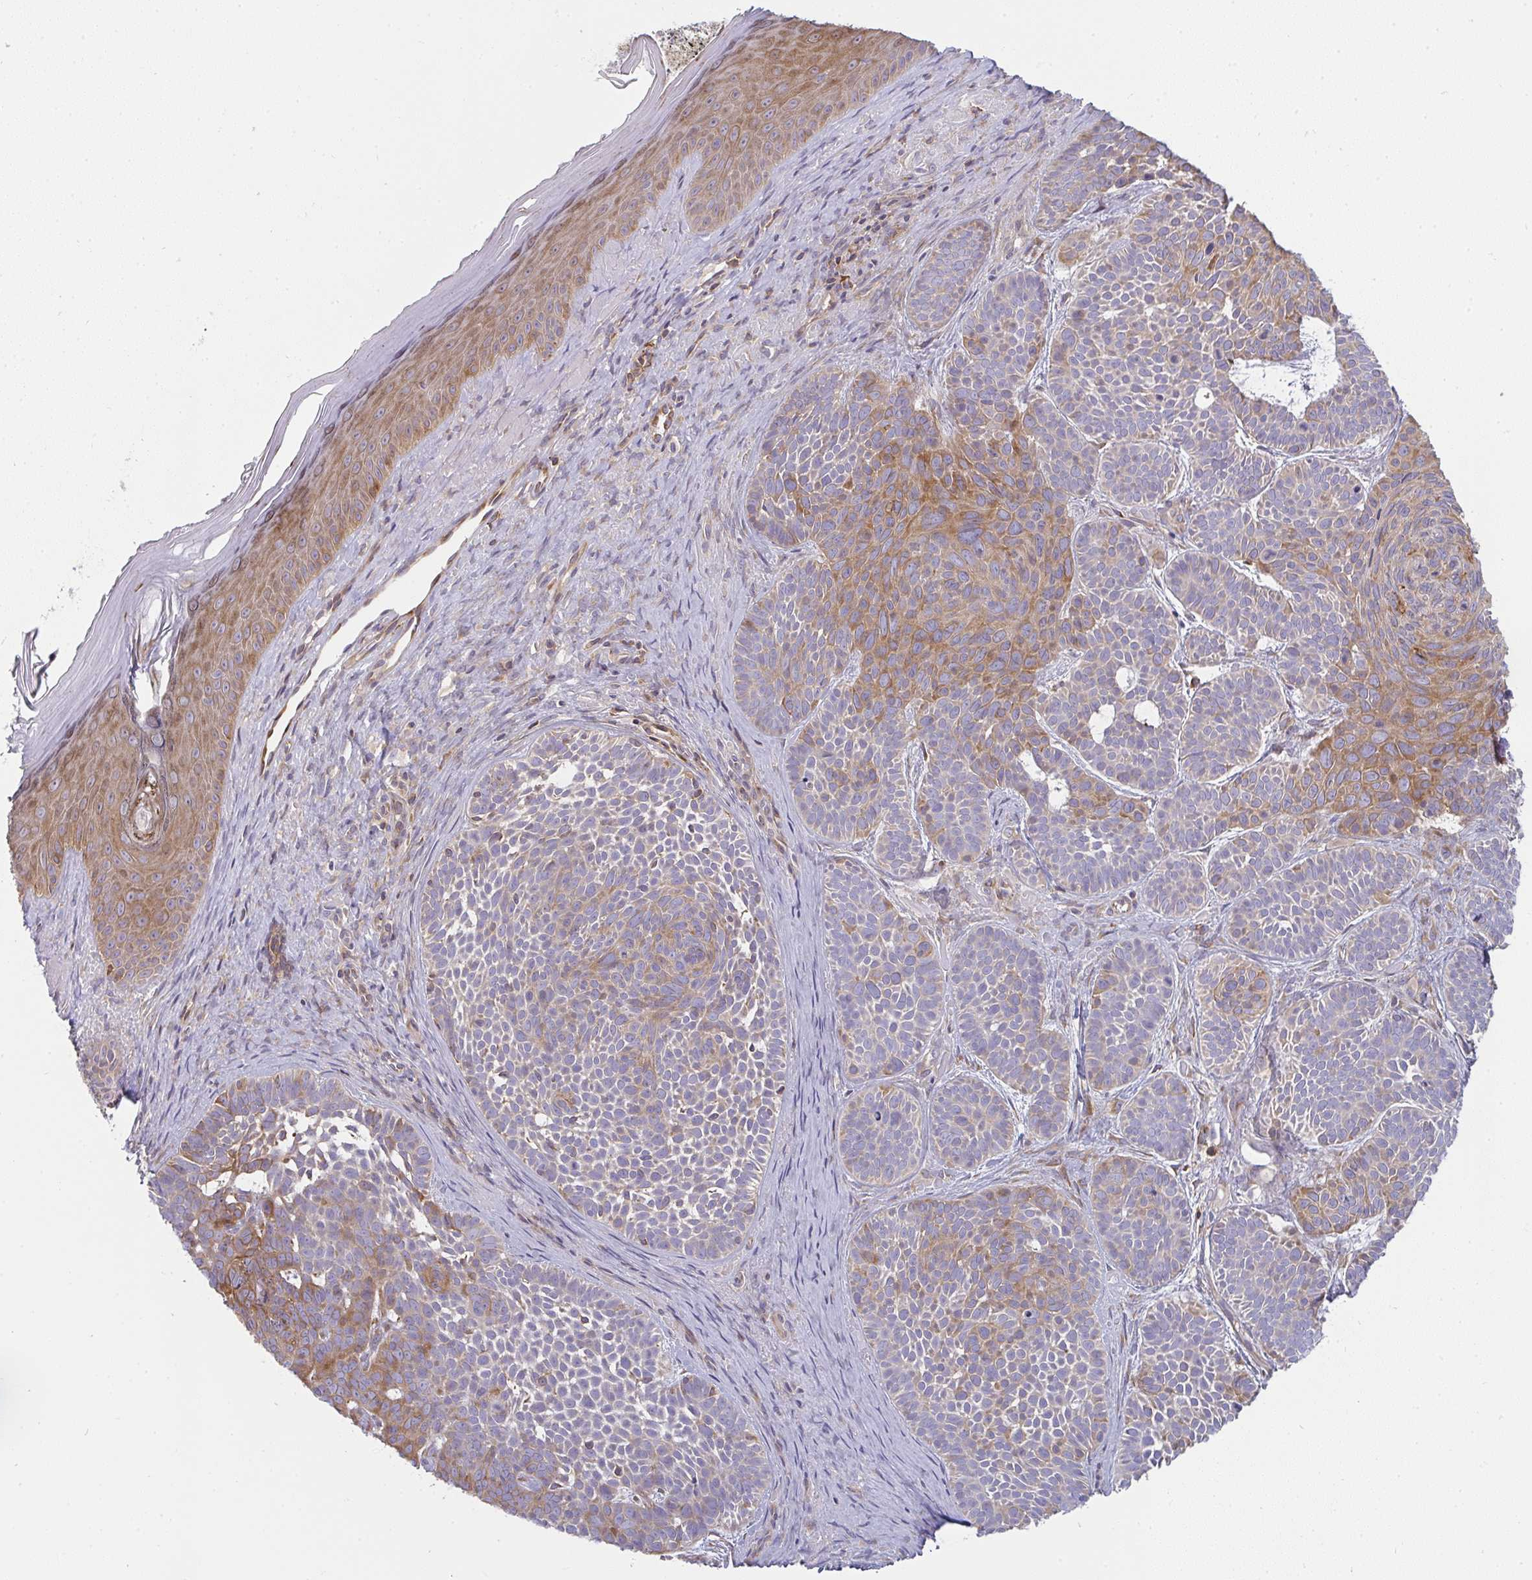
{"staining": {"intensity": "moderate", "quantity": "25%-75%", "location": "cytoplasmic/membranous"}, "tissue": "skin cancer", "cell_type": "Tumor cells", "image_type": "cancer", "snomed": [{"axis": "morphology", "description": "Basal cell carcinoma"}, {"axis": "topography", "description": "Skin"}], "caption": "This photomicrograph reveals immunohistochemistry (IHC) staining of human skin basal cell carcinoma, with medium moderate cytoplasmic/membranous expression in approximately 25%-75% of tumor cells.", "gene": "CSF3R", "patient": {"sex": "male", "age": 81}}